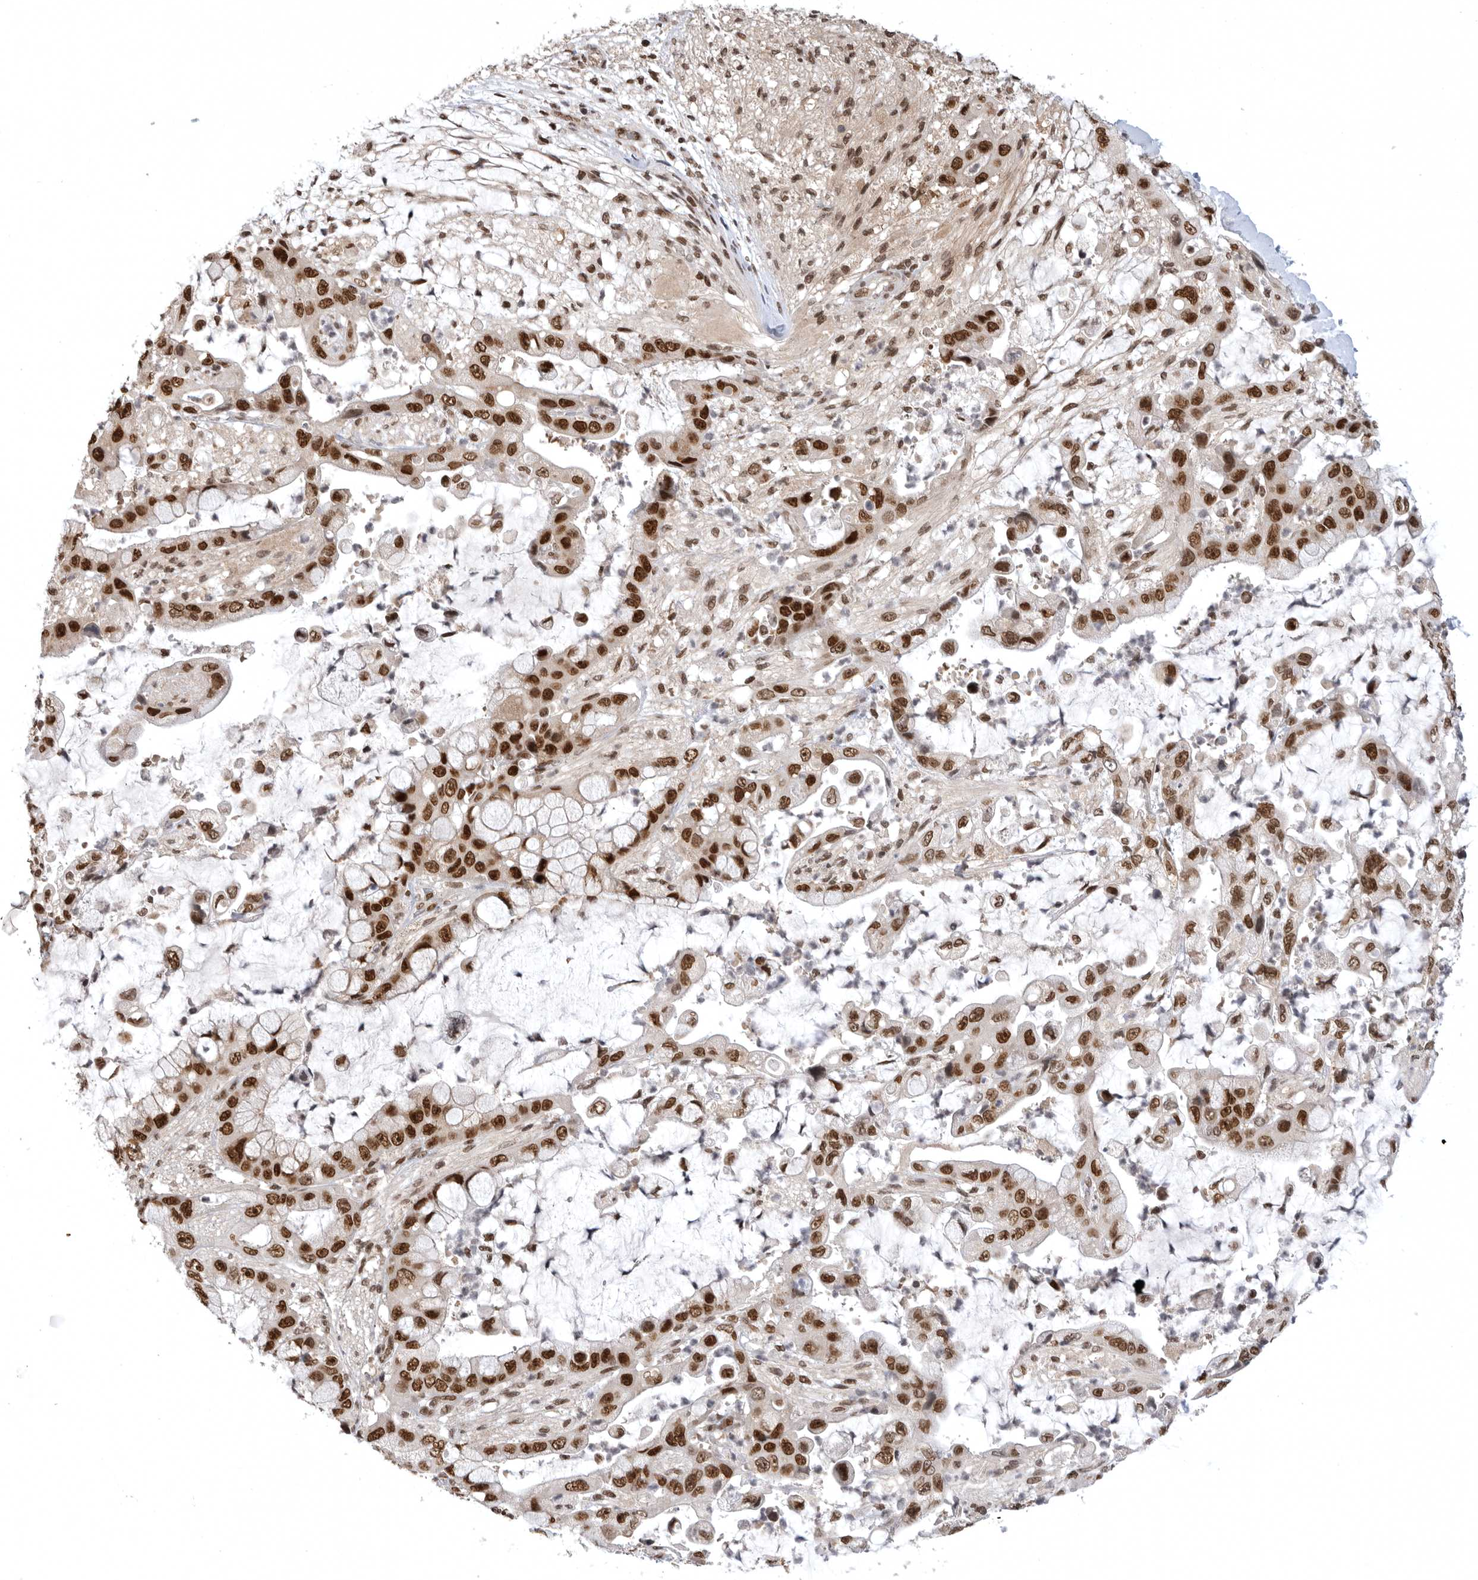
{"staining": {"intensity": "strong", "quantity": ">75%", "location": "nuclear"}, "tissue": "liver cancer", "cell_type": "Tumor cells", "image_type": "cancer", "snomed": [{"axis": "morphology", "description": "Cholangiocarcinoma"}, {"axis": "topography", "description": "Liver"}], "caption": "An IHC histopathology image of tumor tissue is shown. Protein staining in brown shows strong nuclear positivity in liver cancer (cholangiocarcinoma) within tumor cells.", "gene": "ZNF830", "patient": {"sex": "female", "age": 54}}